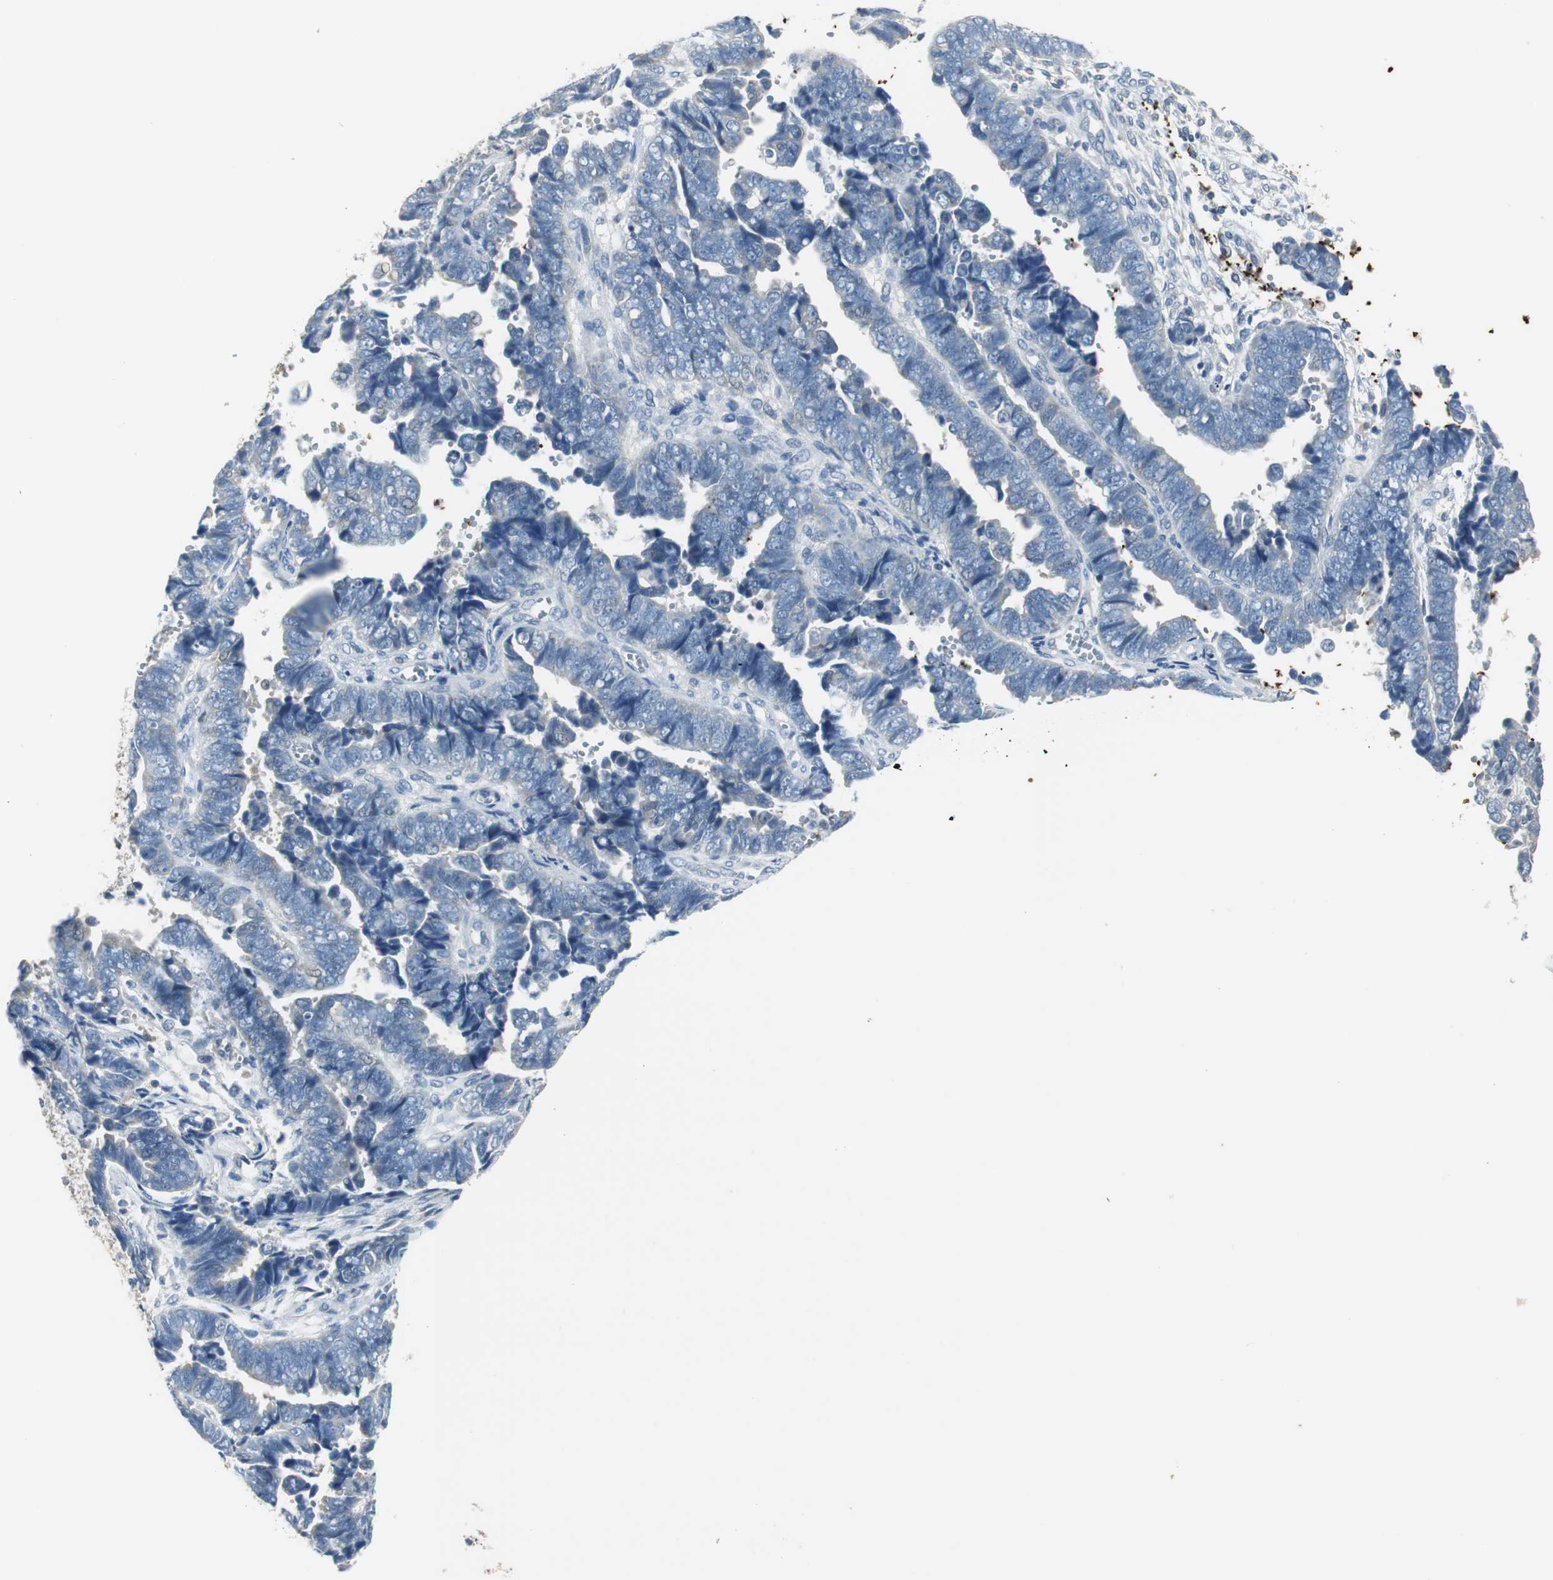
{"staining": {"intensity": "negative", "quantity": "none", "location": "none"}, "tissue": "endometrial cancer", "cell_type": "Tumor cells", "image_type": "cancer", "snomed": [{"axis": "morphology", "description": "Adenocarcinoma, NOS"}, {"axis": "topography", "description": "Endometrium"}], "caption": "The immunohistochemistry (IHC) histopathology image has no significant expression in tumor cells of endometrial adenocarcinoma tissue.", "gene": "MSTO1", "patient": {"sex": "female", "age": 75}}